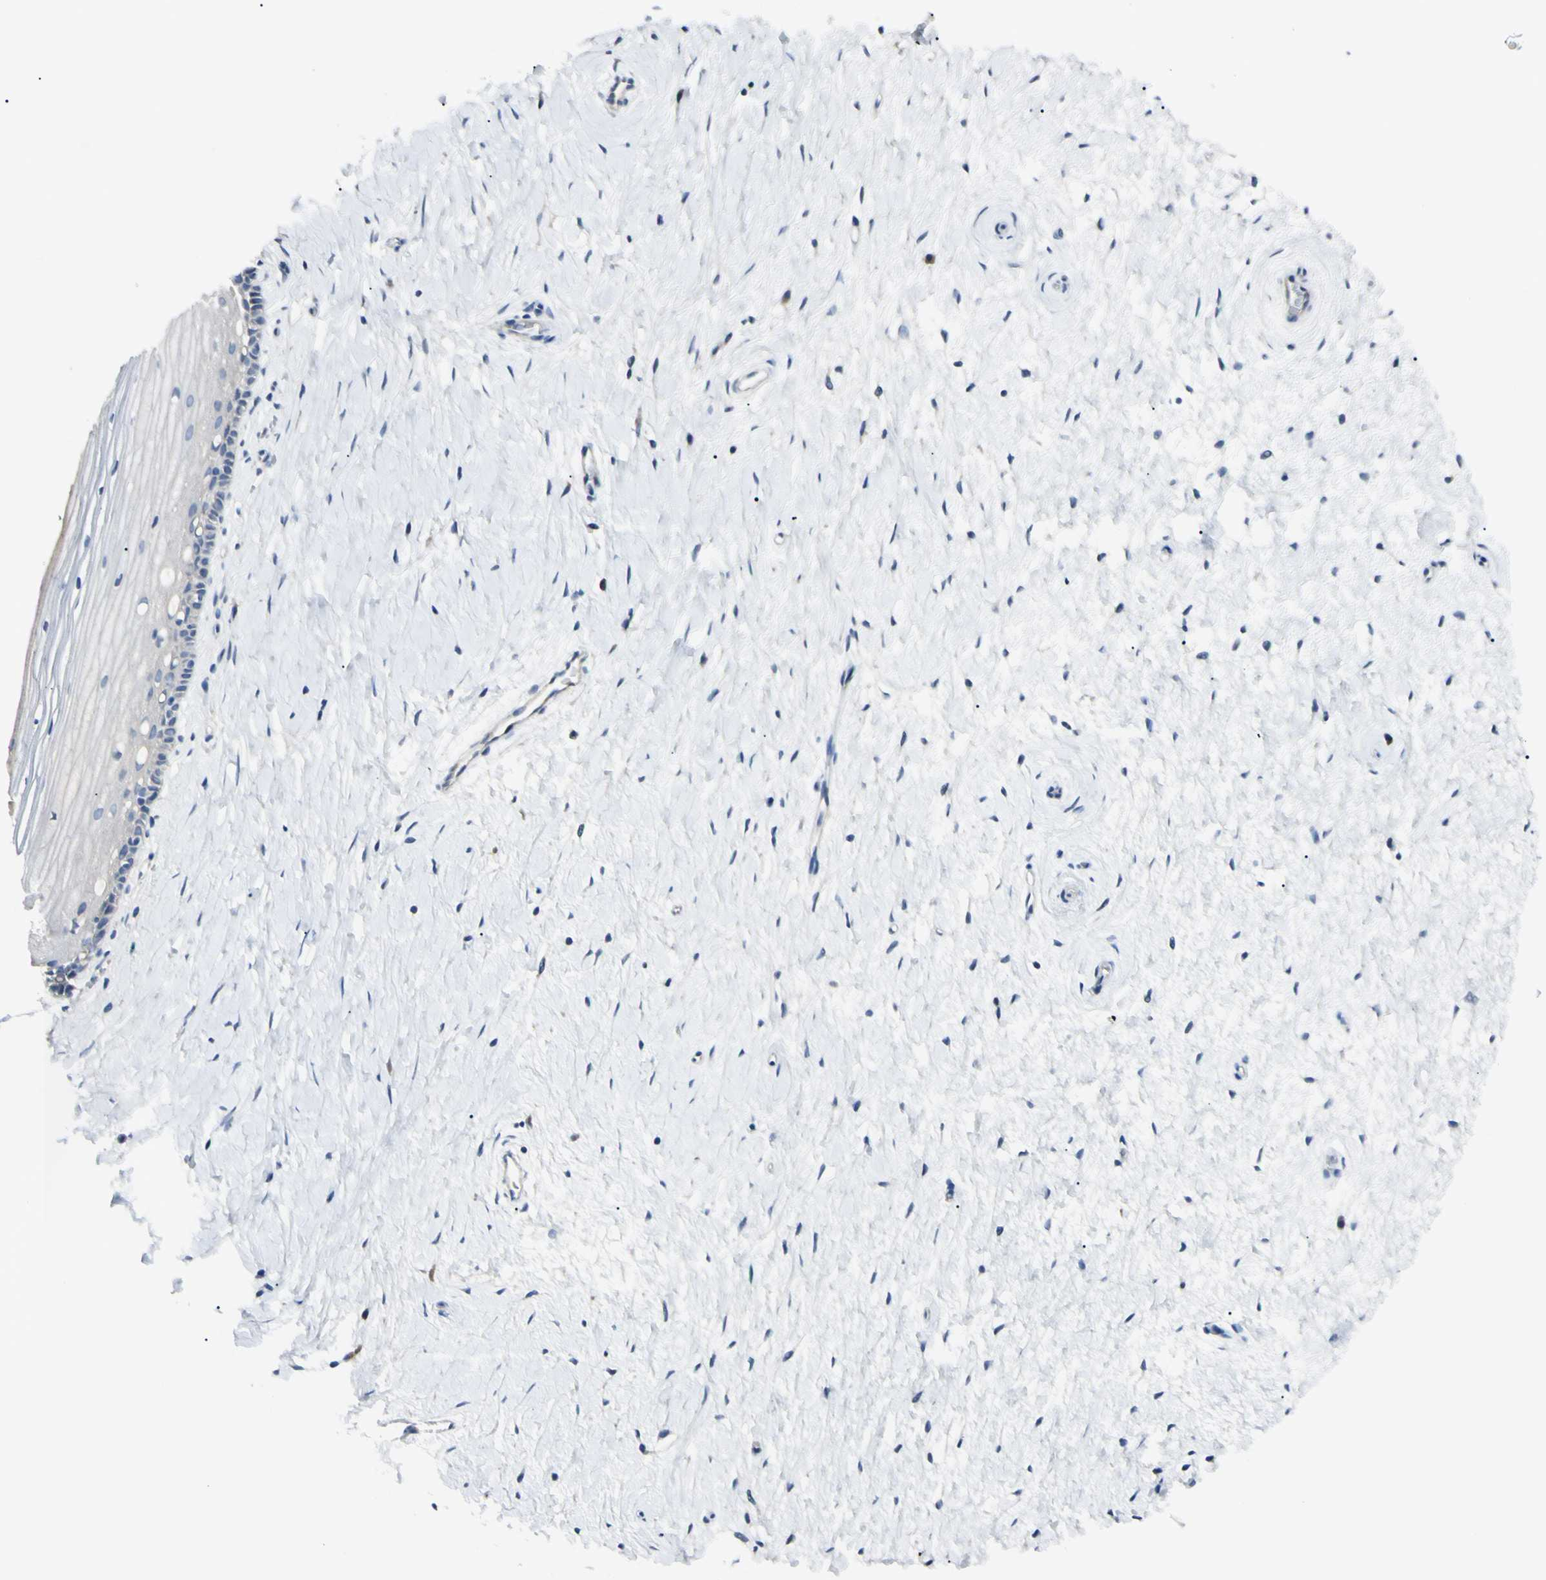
{"staining": {"intensity": "negative", "quantity": "none", "location": "none"}, "tissue": "cervix", "cell_type": "Glandular cells", "image_type": "normal", "snomed": [{"axis": "morphology", "description": "Normal tissue, NOS"}, {"axis": "topography", "description": "Cervix"}], "caption": "DAB immunohistochemical staining of normal human cervix displays no significant positivity in glandular cells. (IHC, brightfield microscopy, high magnification).", "gene": "FOLH1", "patient": {"sex": "female", "age": 39}}